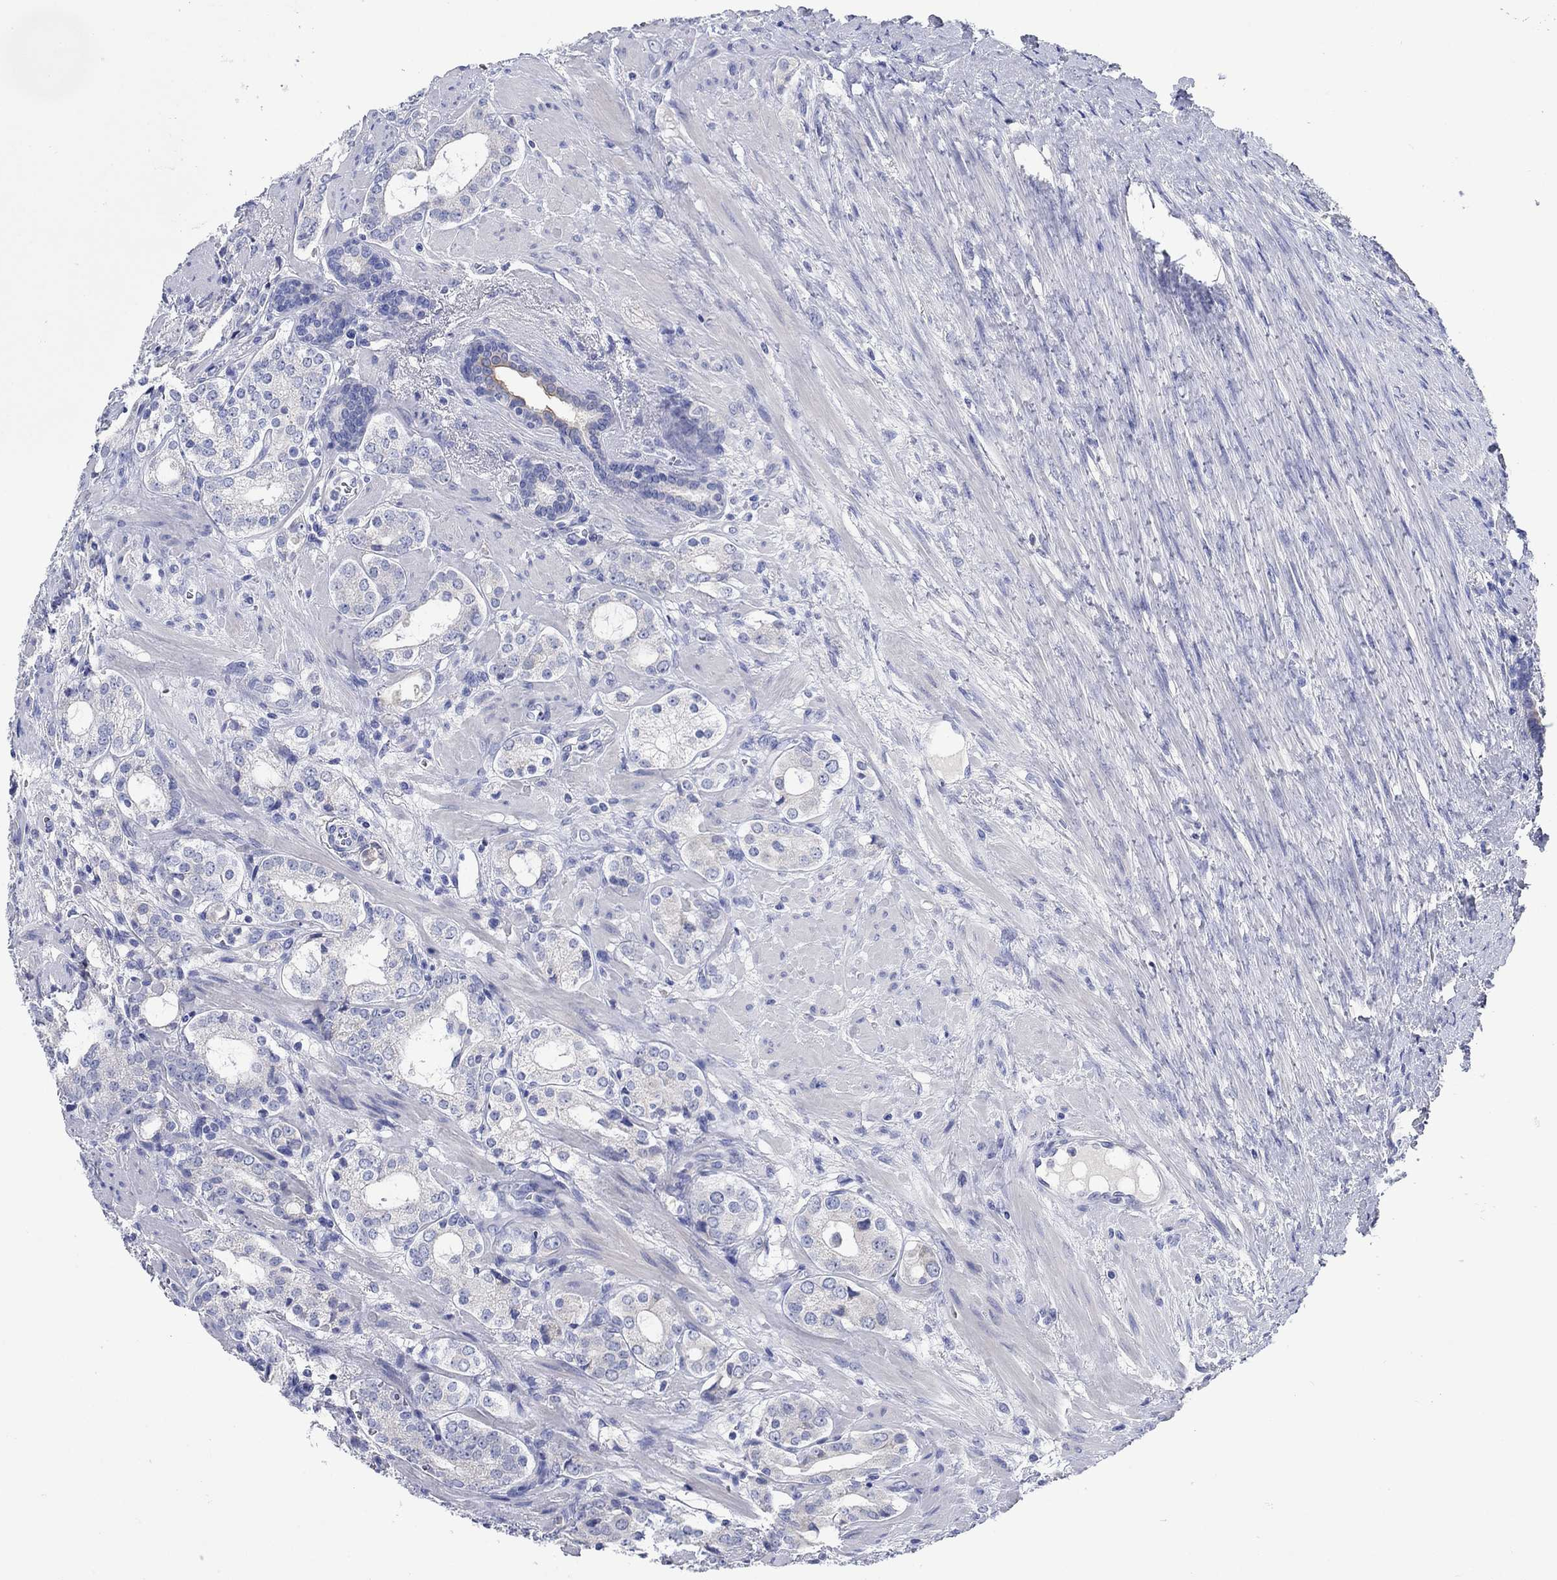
{"staining": {"intensity": "negative", "quantity": "none", "location": "none"}, "tissue": "prostate cancer", "cell_type": "Tumor cells", "image_type": "cancer", "snomed": [{"axis": "morphology", "description": "Adenocarcinoma, NOS"}, {"axis": "topography", "description": "Prostate"}], "caption": "High power microscopy photomicrograph of an immunohistochemistry (IHC) photomicrograph of prostate cancer (adenocarcinoma), revealing no significant positivity in tumor cells.", "gene": "TRIM16", "patient": {"sex": "male", "age": 66}}